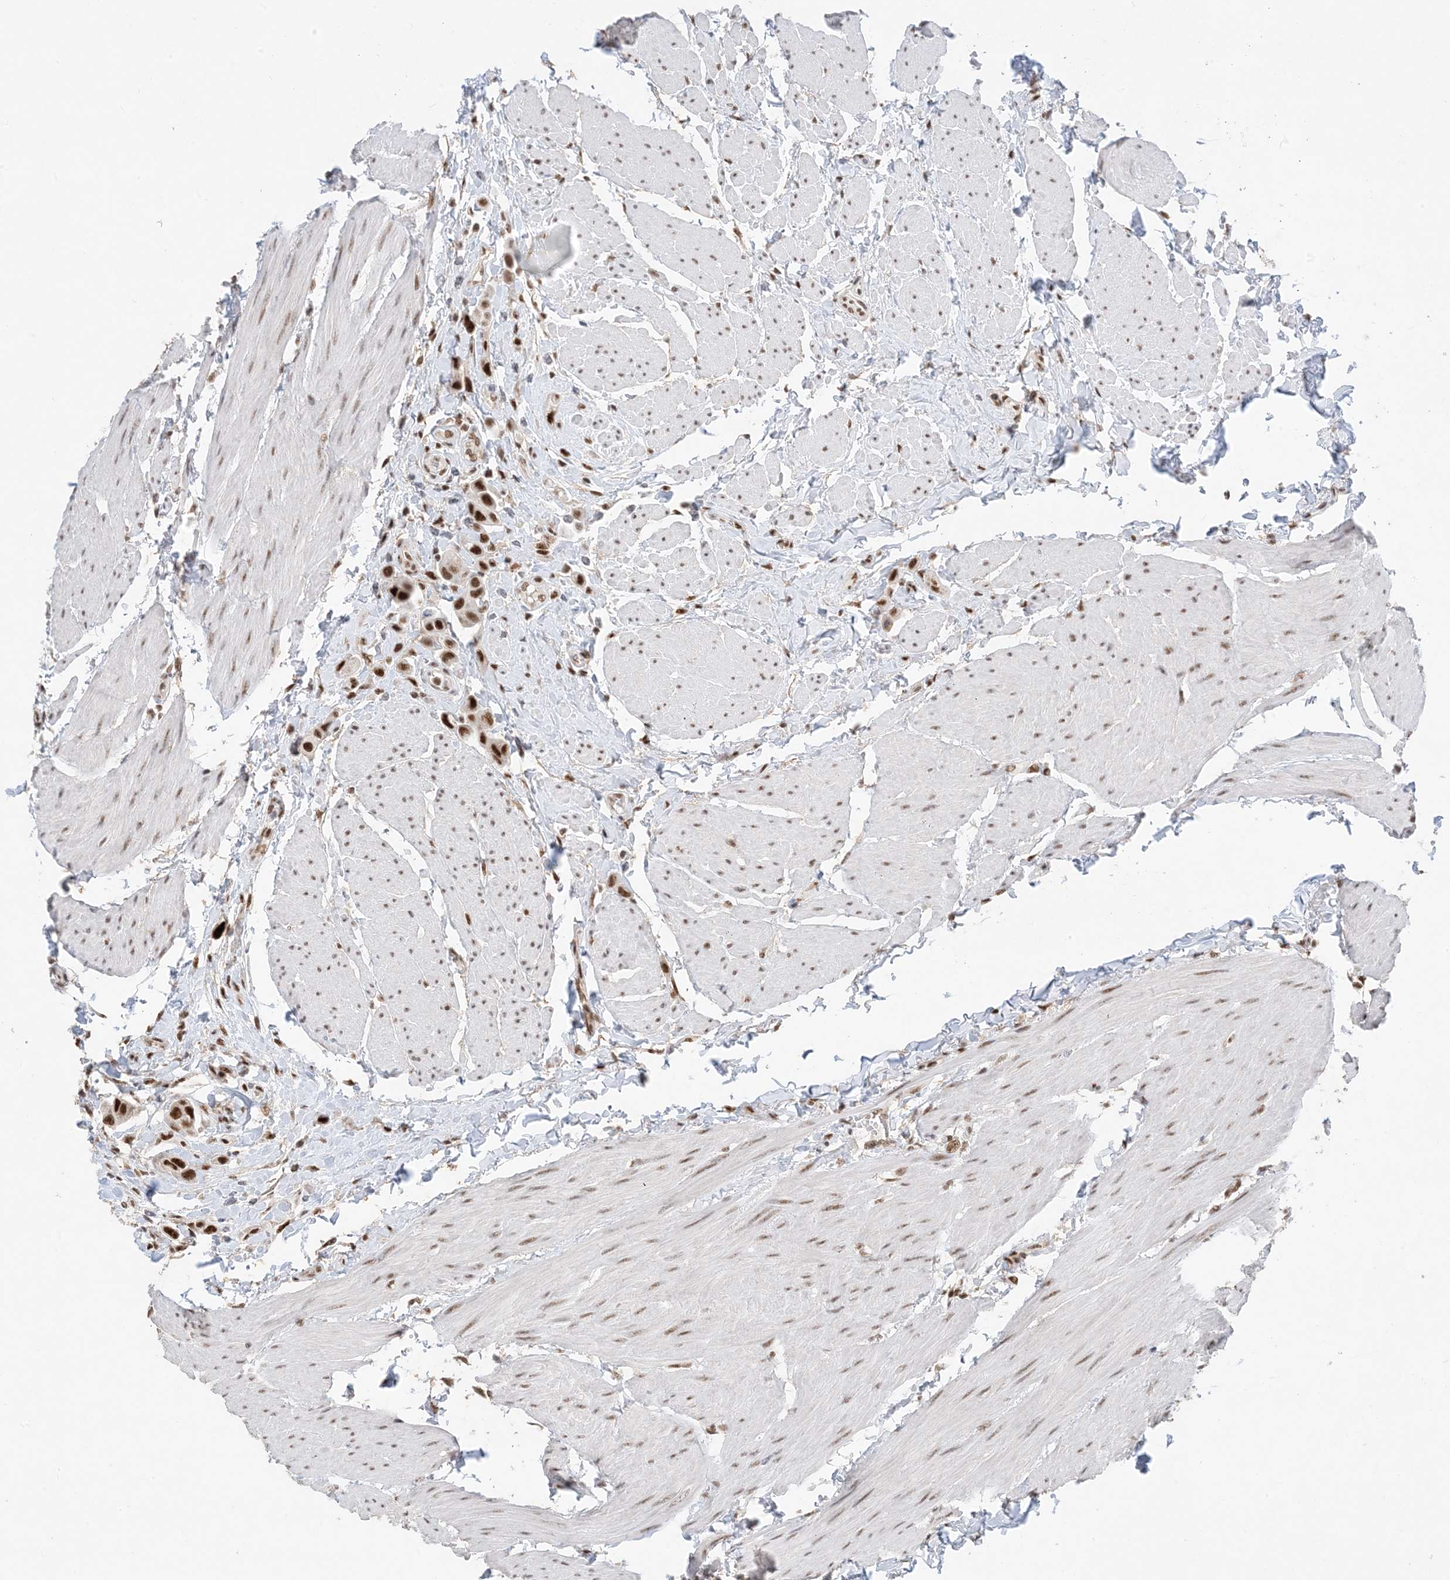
{"staining": {"intensity": "strong", "quantity": ">75%", "location": "nuclear"}, "tissue": "urothelial cancer", "cell_type": "Tumor cells", "image_type": "cancer", "snomed": [{"axis": "morphology", "description": "Urothelial carcinoma, High grade"}, {"axis": "topography", "description": "Urinary bladder"}], "caption": "Urothelial carcinoma (high-grade) tissue displays strong nuclear staining in about >75% of tumor cells", "gene": "SF3A3", "patient": {"sex": "male", "age": 50}}